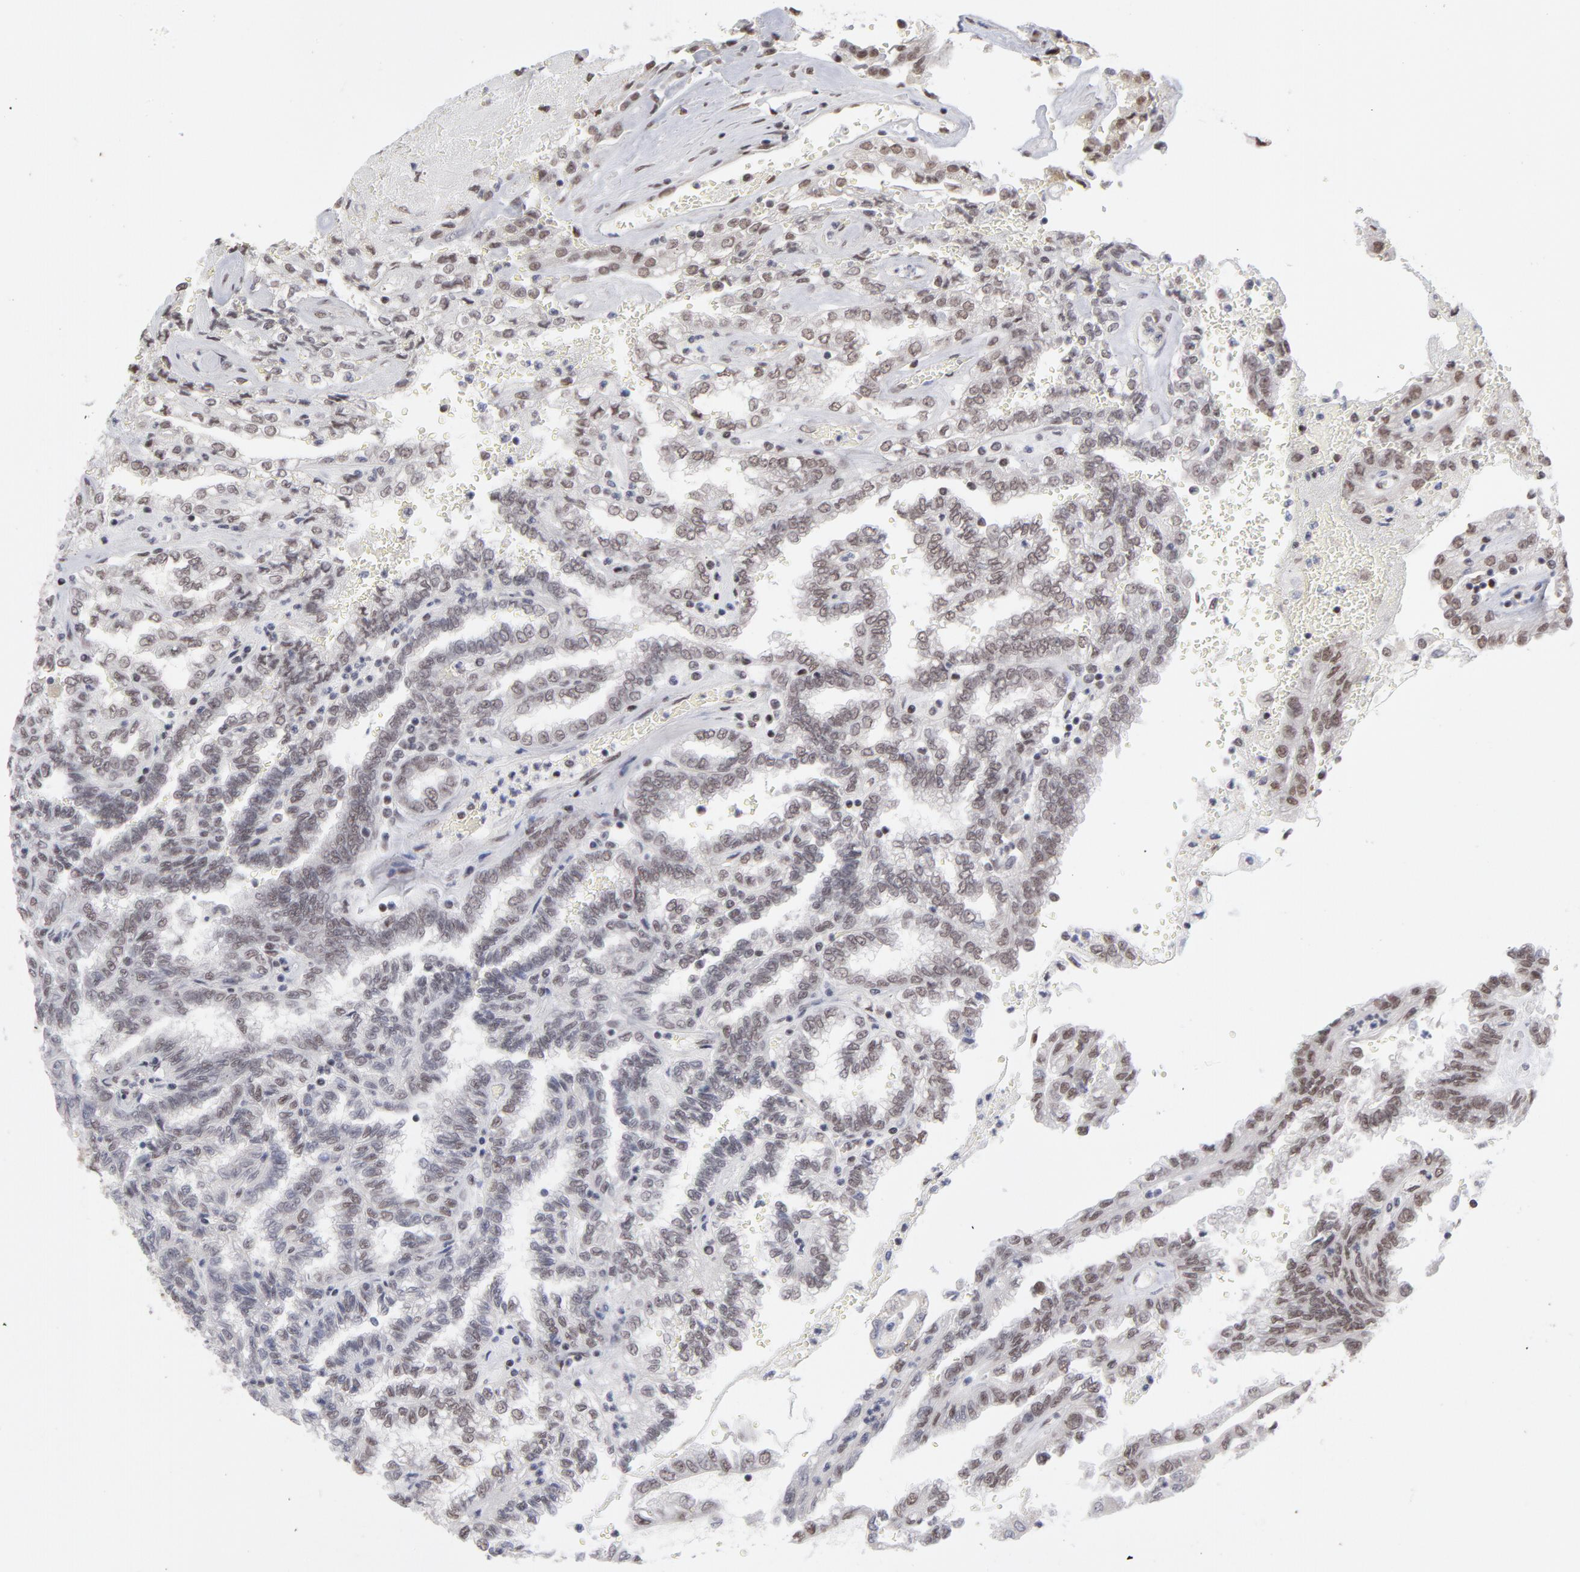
{"staining": {"intensity": "weak", "quantity": "25%-75%", "location": "nuclear"}, "tissue": "renal cancer", "cell_type": "Tumor cells", "image_type": "cancer", "snomed": [{"axis": "morphology", "description": "Inflammation, NOS"}, {"axis": "morphology", "description": "Adenocarcinoma, NOS"}, {"axis": "topography", "description": "Kidney"}], "caption": "IHC histopathology image of renal adenocarcinoma stained for a protein (brown), which shows low levels of weak nuclear expression in approximately 25%-75% of tumor cells.", "gene": "ZNF3", "patient": {"sex": "male", "age": 68}}